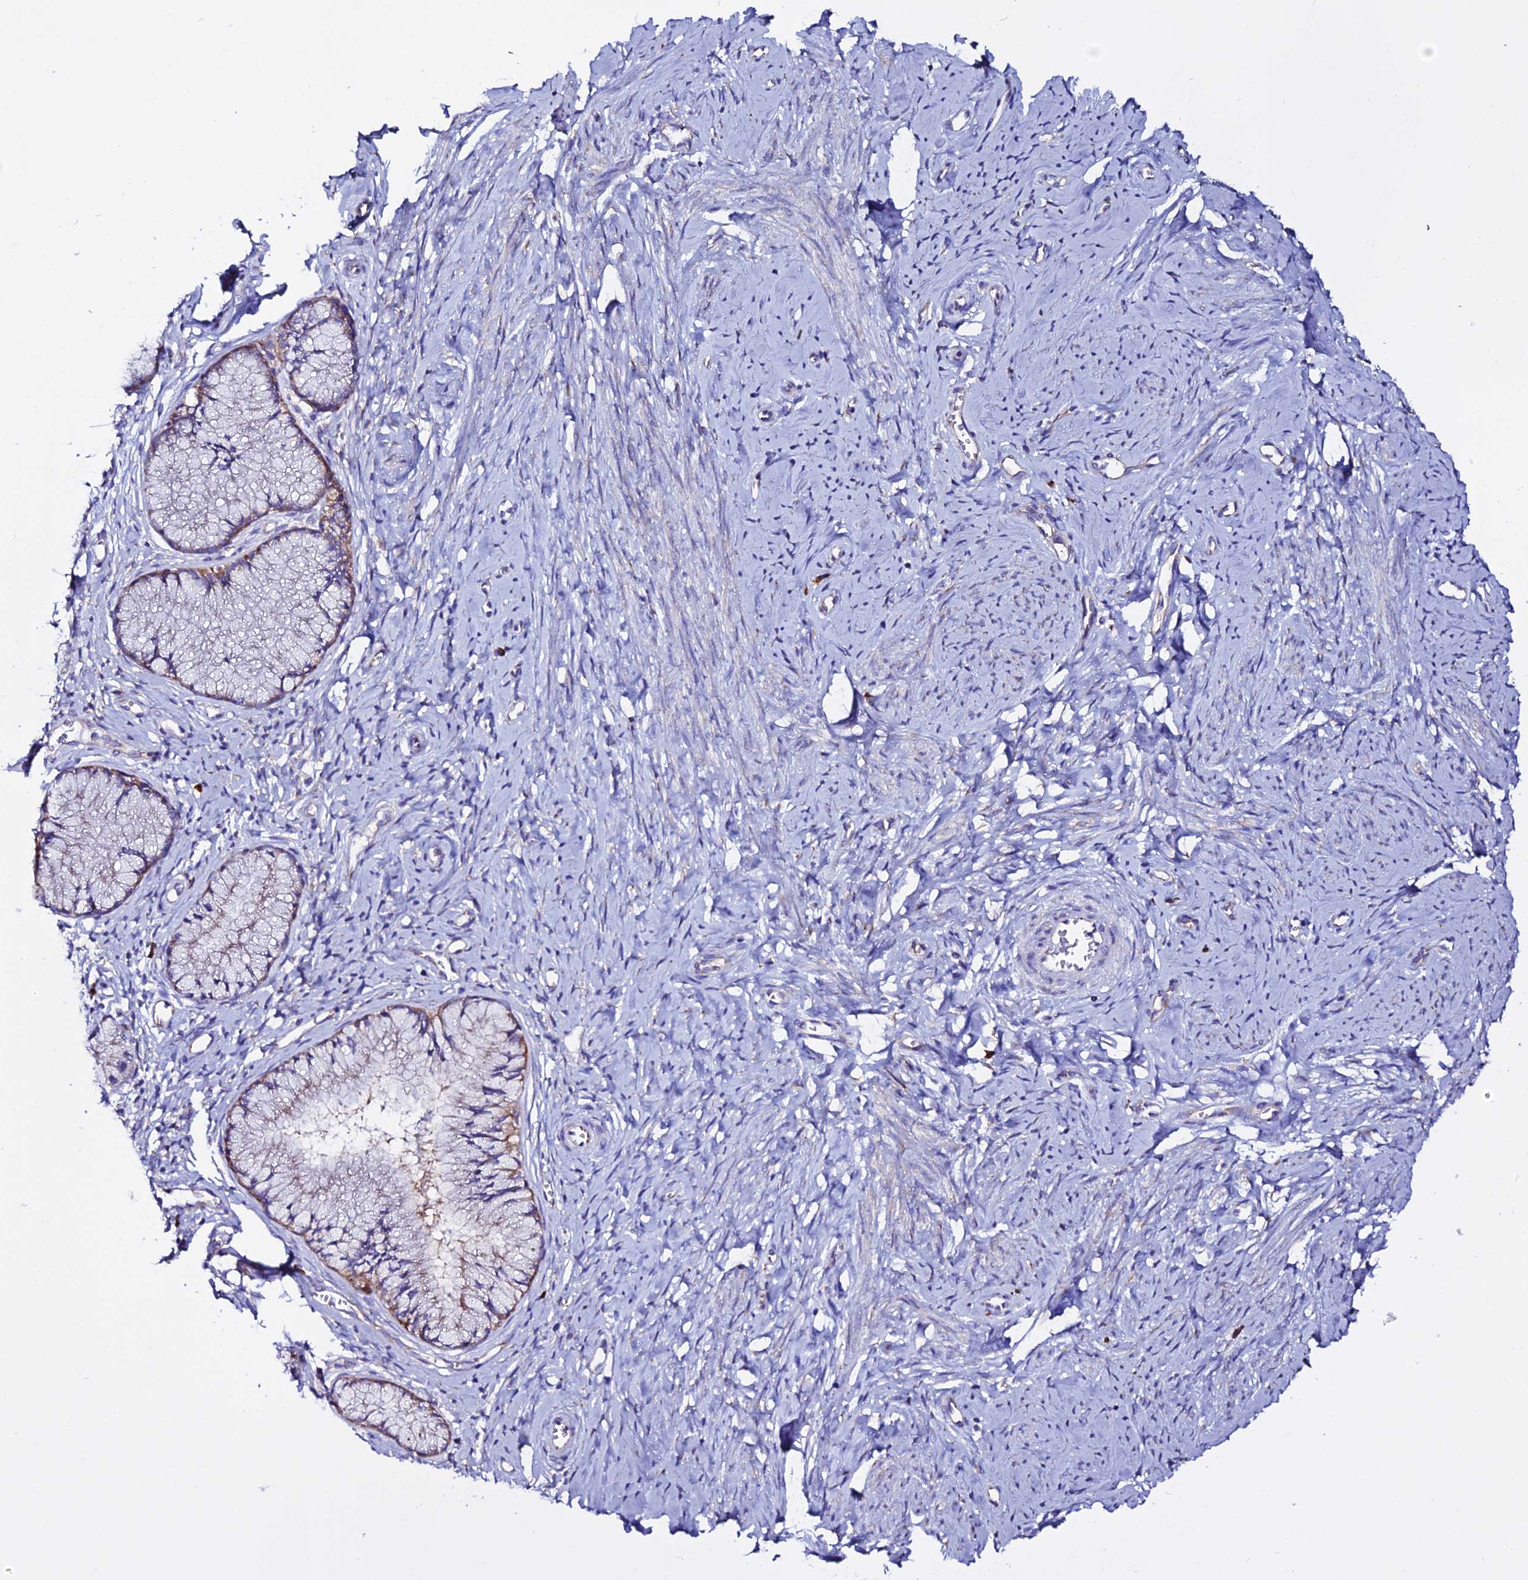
{"staining": {"intensity": "moderate", "quantity": ">75%", "location": "cytoplasmic/membranous"}, "tissue": "cervix", "cell_type": "Glandular cells", "image_type": "normal", "snomed": [{"axis": "morphology", "description": "Normal tissue, NOS"}, {"axis": "topography", "description": "Cervix"}], "caption": "A high-resolution micrograph shows IHC staining of normal cervix, which shows moderate cytoplasmic/membranous positivity in about >75% of glandular cells.", "gene": "EEF1G", "patient": {"sex": "female", "age": 42}}